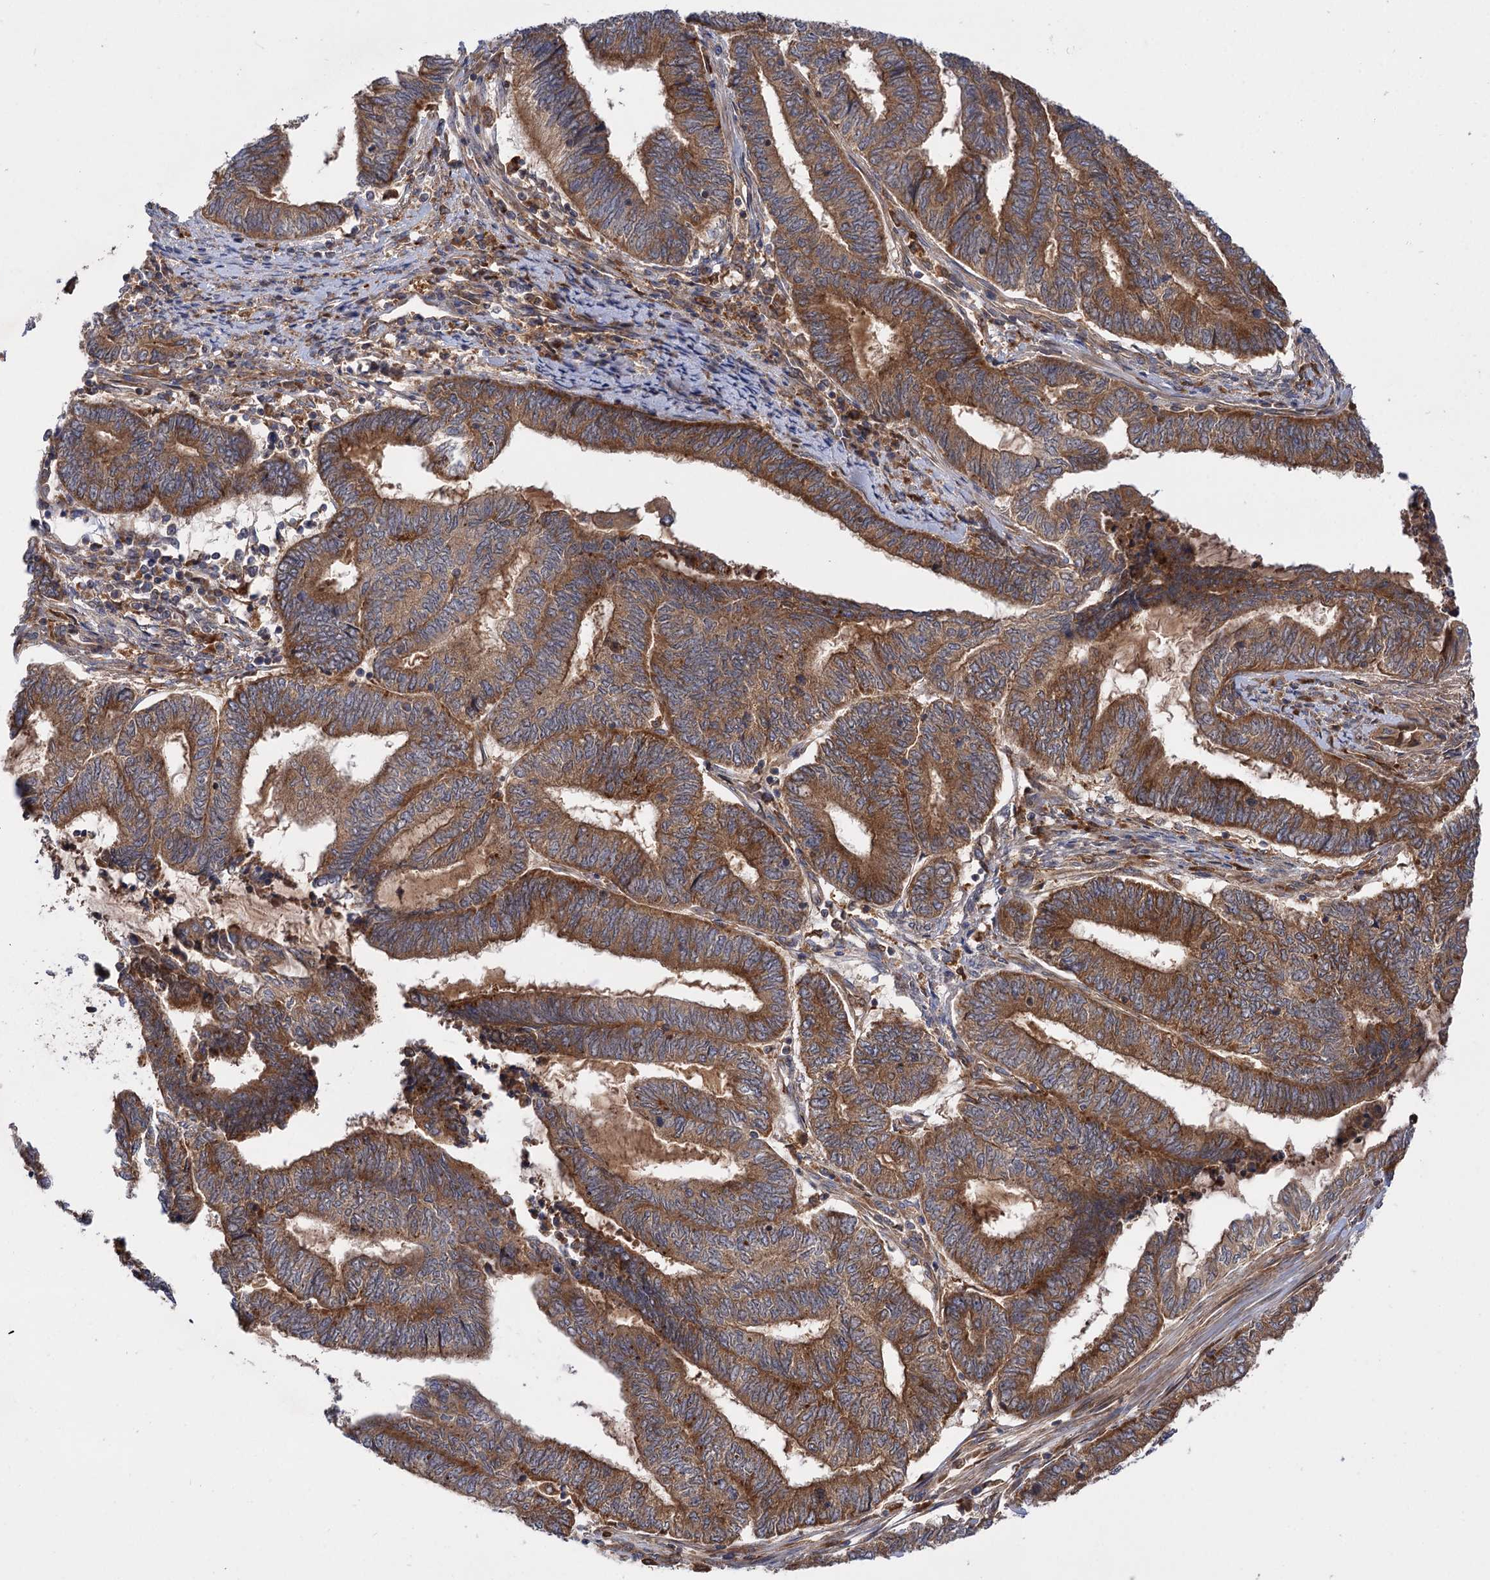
{"staining": {"intensity": "strong", "quantity": ">75%", "location": "cytoplasmic/membranous"}, "tissue": "endometrial cancer", "cell_type": "Tumor cells", "image_type": "cancer", "snomed": [{"axis": "morphology", "description": "Adenocarcinoma, NOS"}, {"axis": "topography", "description": "Uterus"}, {"axis": "topography", "description": "Endometrium"}], "caption": "Adenocarcinoma (endometrial) tissue demonstrates strong cytoplasmic/membranous expression in approximately >75% of tumor cells, visualized by immunohistochemistry. (DAB = brown stain, brightfield microscopy at high magnification).", "gene": "PATL1", "patient": {"sex": "female", "age": 70}}